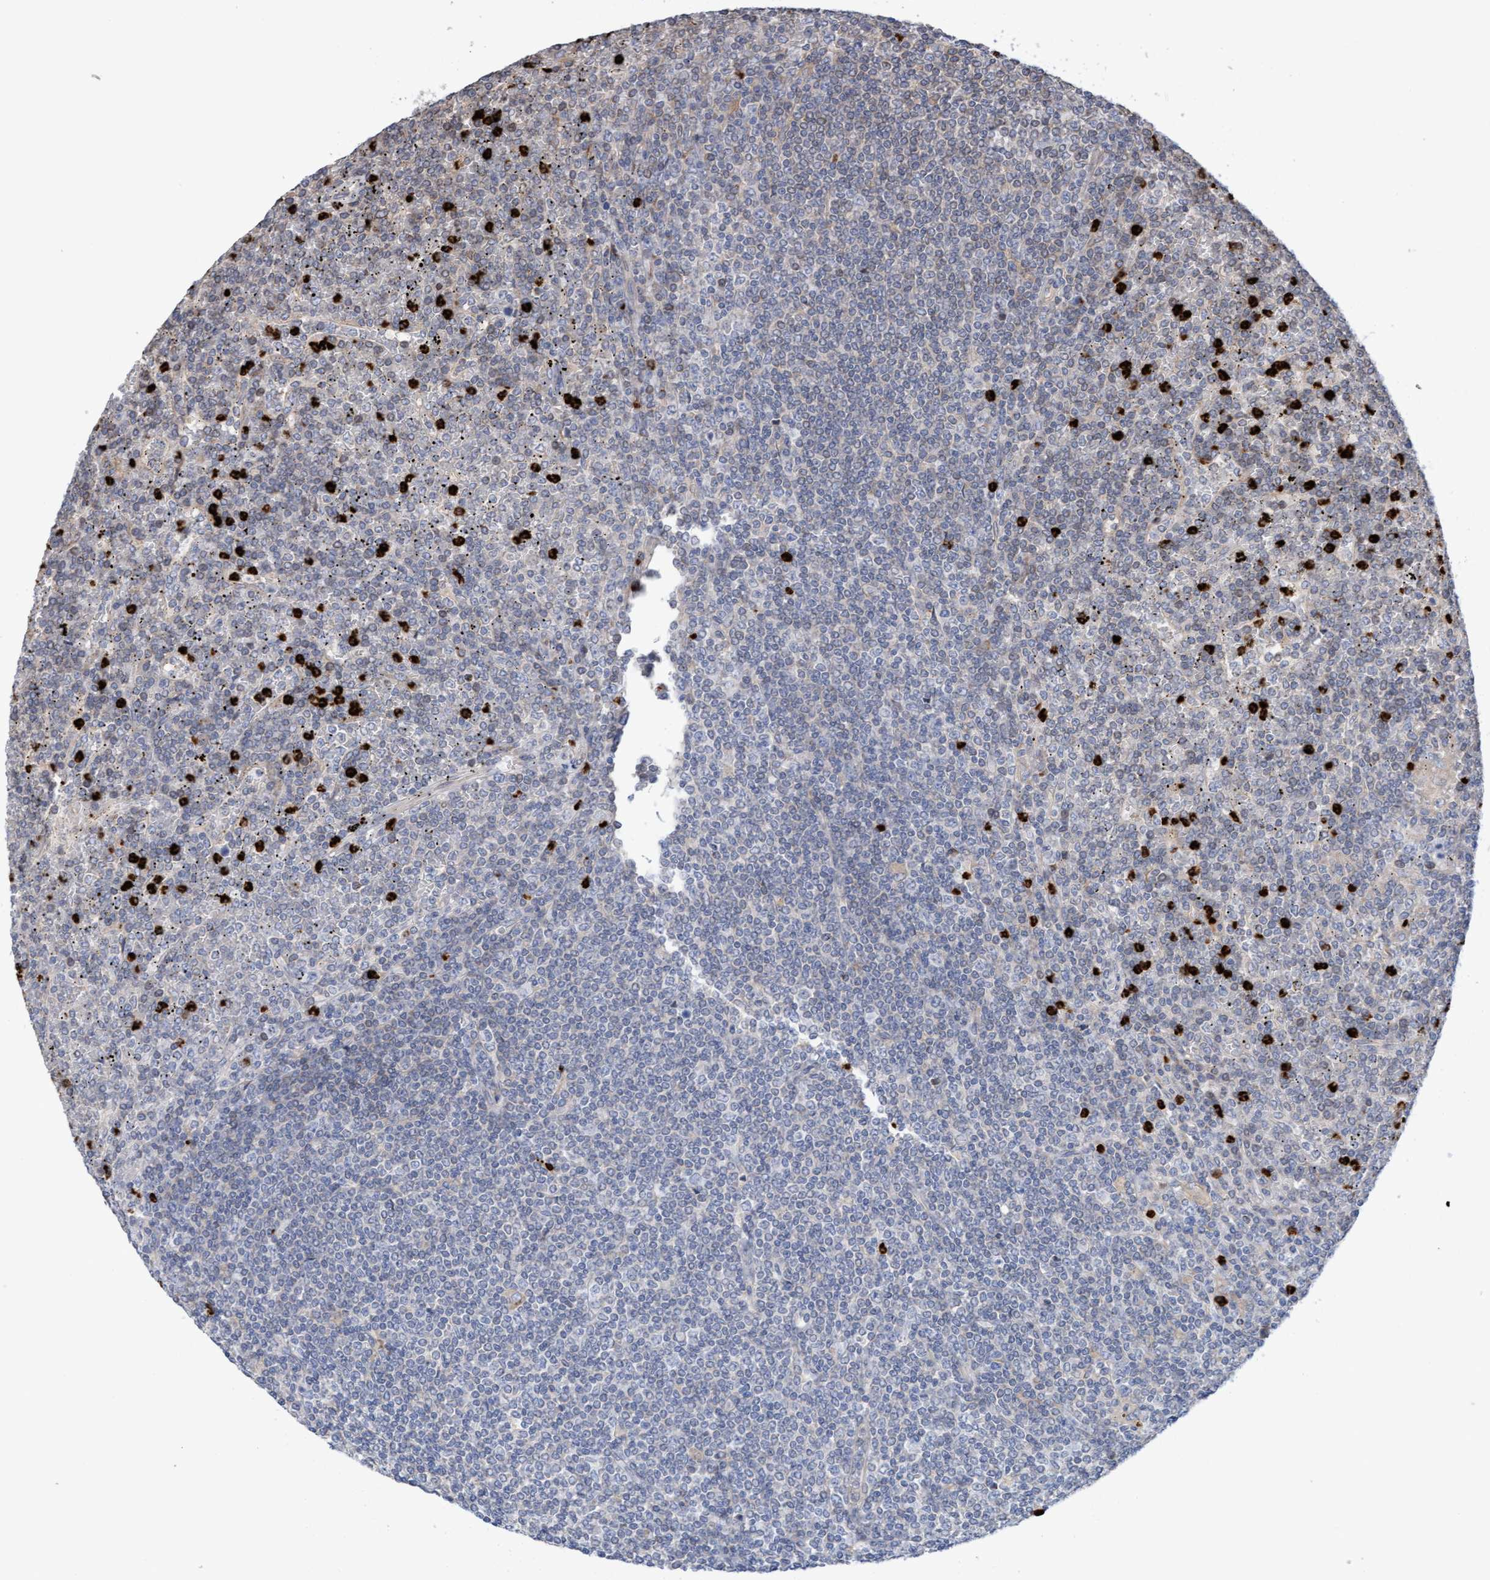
{"staining": {"intensity": "negative", "quantity": "none", "location": "none"}, "tissue": "lymphoma", "cell_type": "Tumor cells", "image_type": "cancer", "snomed": [{"axis": "morphology", "description": "Malignant lymphoma, non-Hodgkin's type, Low grade"}, {"axis": "topography", "description": "Spleen"}], "caption": "IHC histopathology image of lymphoma stained for a protein (brown), which displays no positivity in tumor cells.", "gene": "MMP8", "patient": {"sex": "female", "age": 19}}